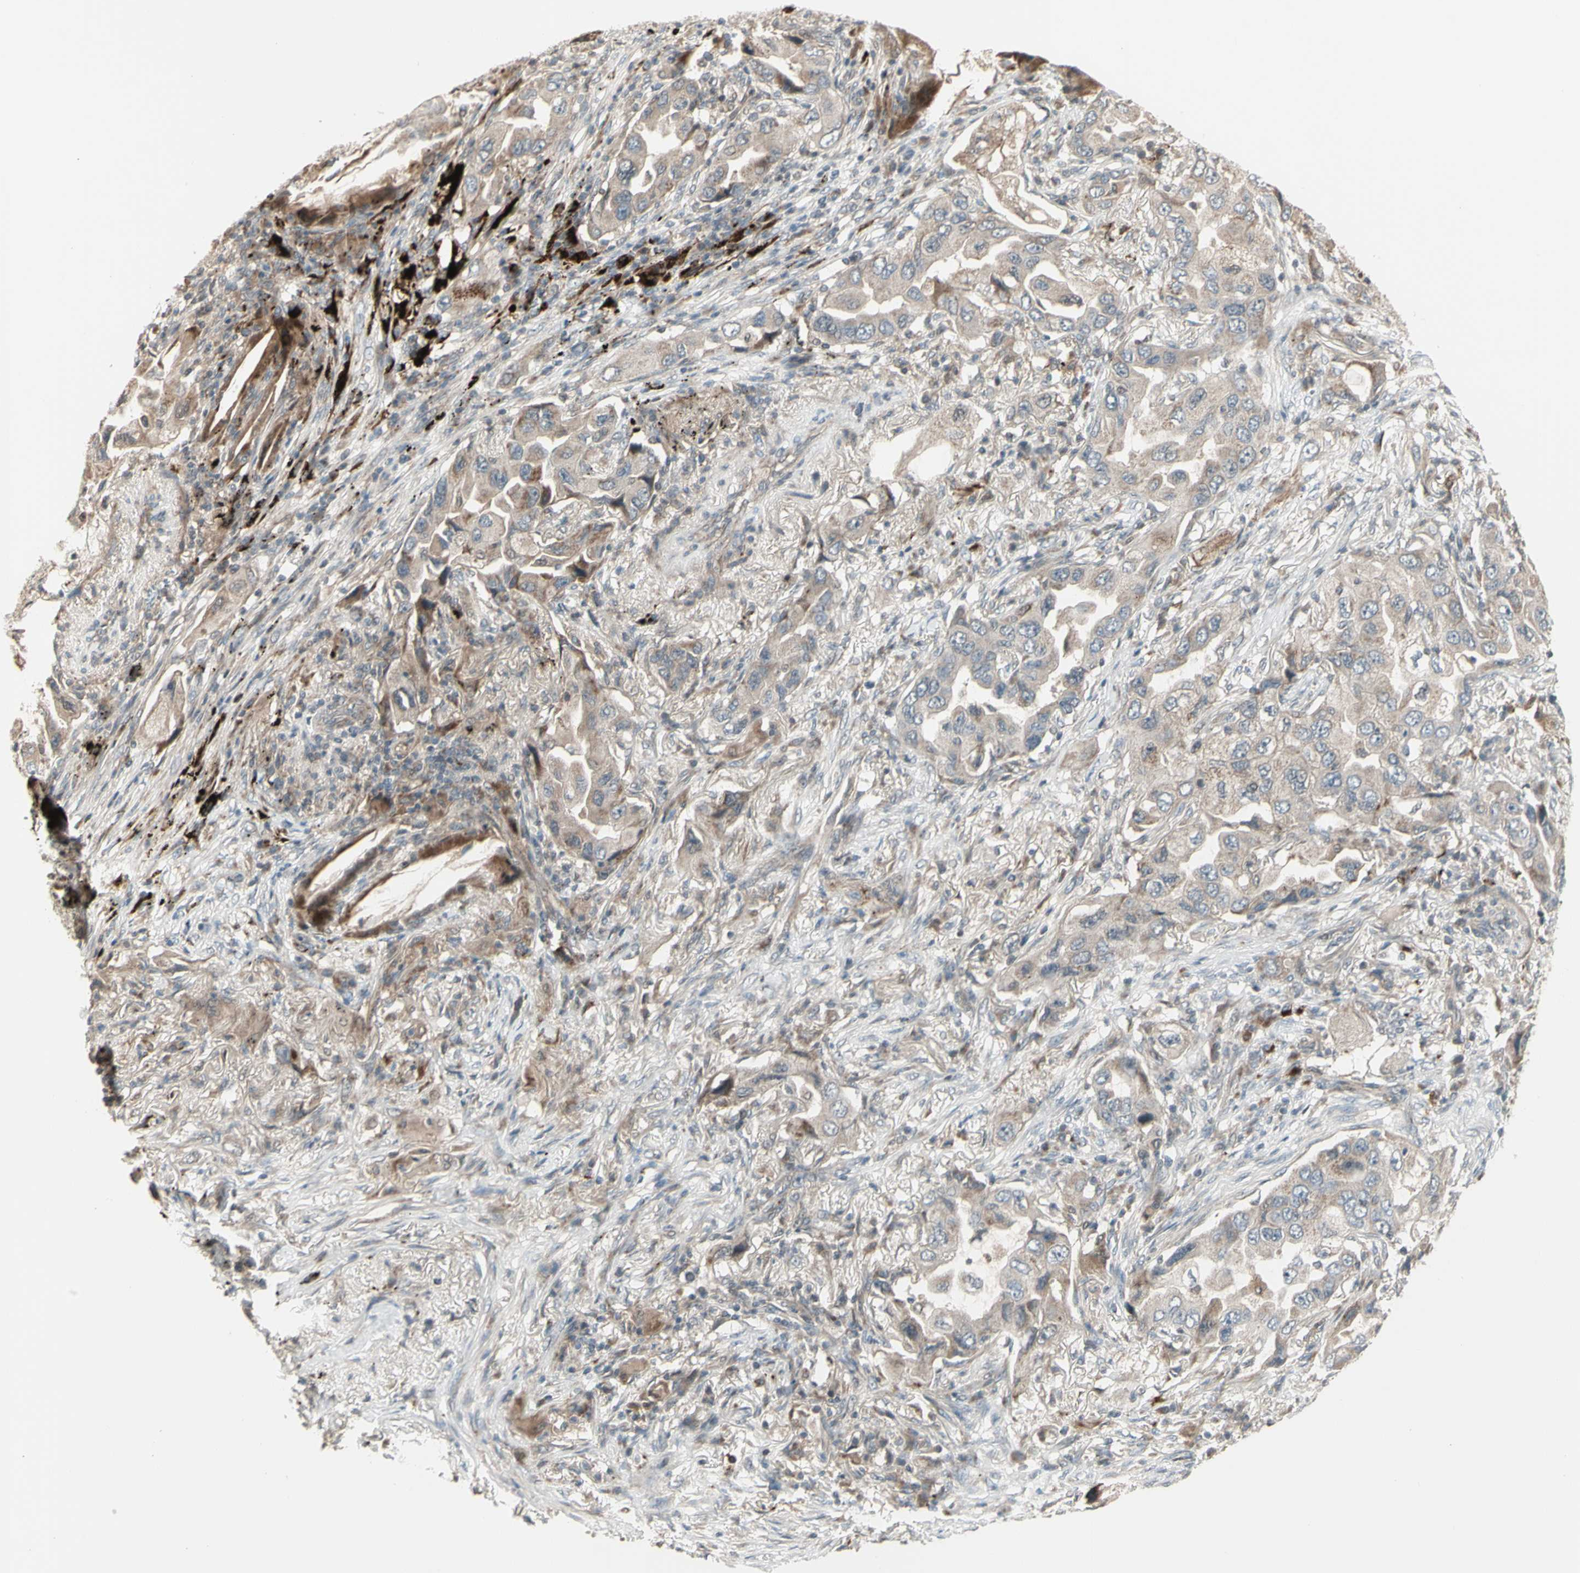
{"staining": {"intensity": "weak", "quantity": ">75%", "location": "cytoplasmic/membranous"}, "tissue": "lung cancer", "cell_type": "Tumor cells", "image_type": "cancer", "snomed": [{"axis": "morphology", "description": "Adenocarcinoma, NOS"}, {"axis": "topography", "description": "Lung"}], "caption": "Immunohistochemical staining of lung adenocarcinoma exhibits low levels of weak cytoplasmic/membranous protein staining in about >75% of tumor cells.", "gene": "OSTM1", "patient": {"sex": "female", "age": 65}}